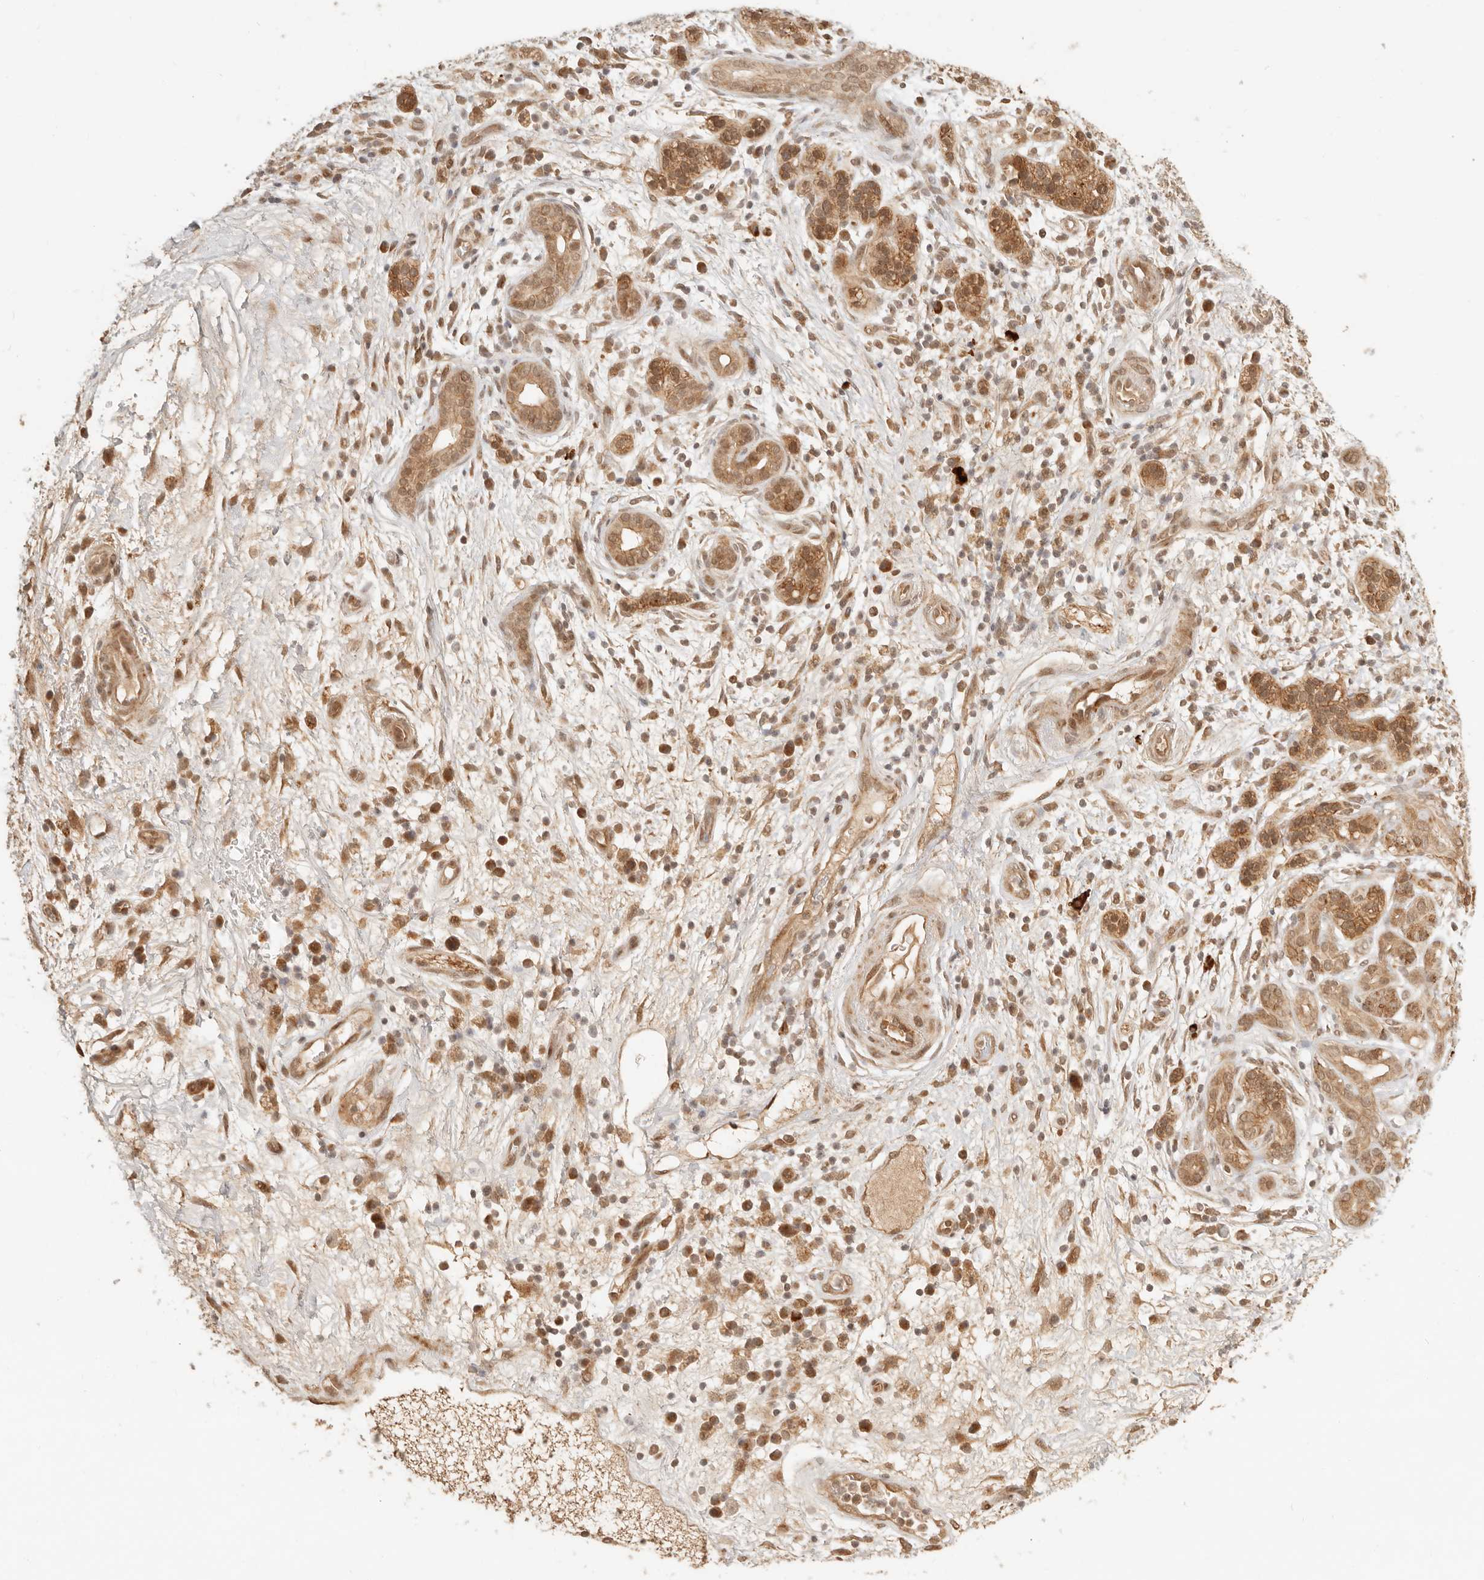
{"staining": {"intensity": "moderate", "quantity": ">75%", "location": "cytoplasmic/membranous"}, "tissue": "pancreatic cancer", "cell_type": "Tumor cells", "image_type": "cancer", "snomed": [{"axis": "morphology", "description": "Adenocarcinoma, NOS"}, {"axis": "topography", "description": "Pancreas"}], "caption": "Pancreatic adenocarcinoma tissue shows moderate cytoplasmic/membranous staining in approximately >75% of tumor cells", "gene": "BAALC", "patient": {"sex": "male", "age": 78}}